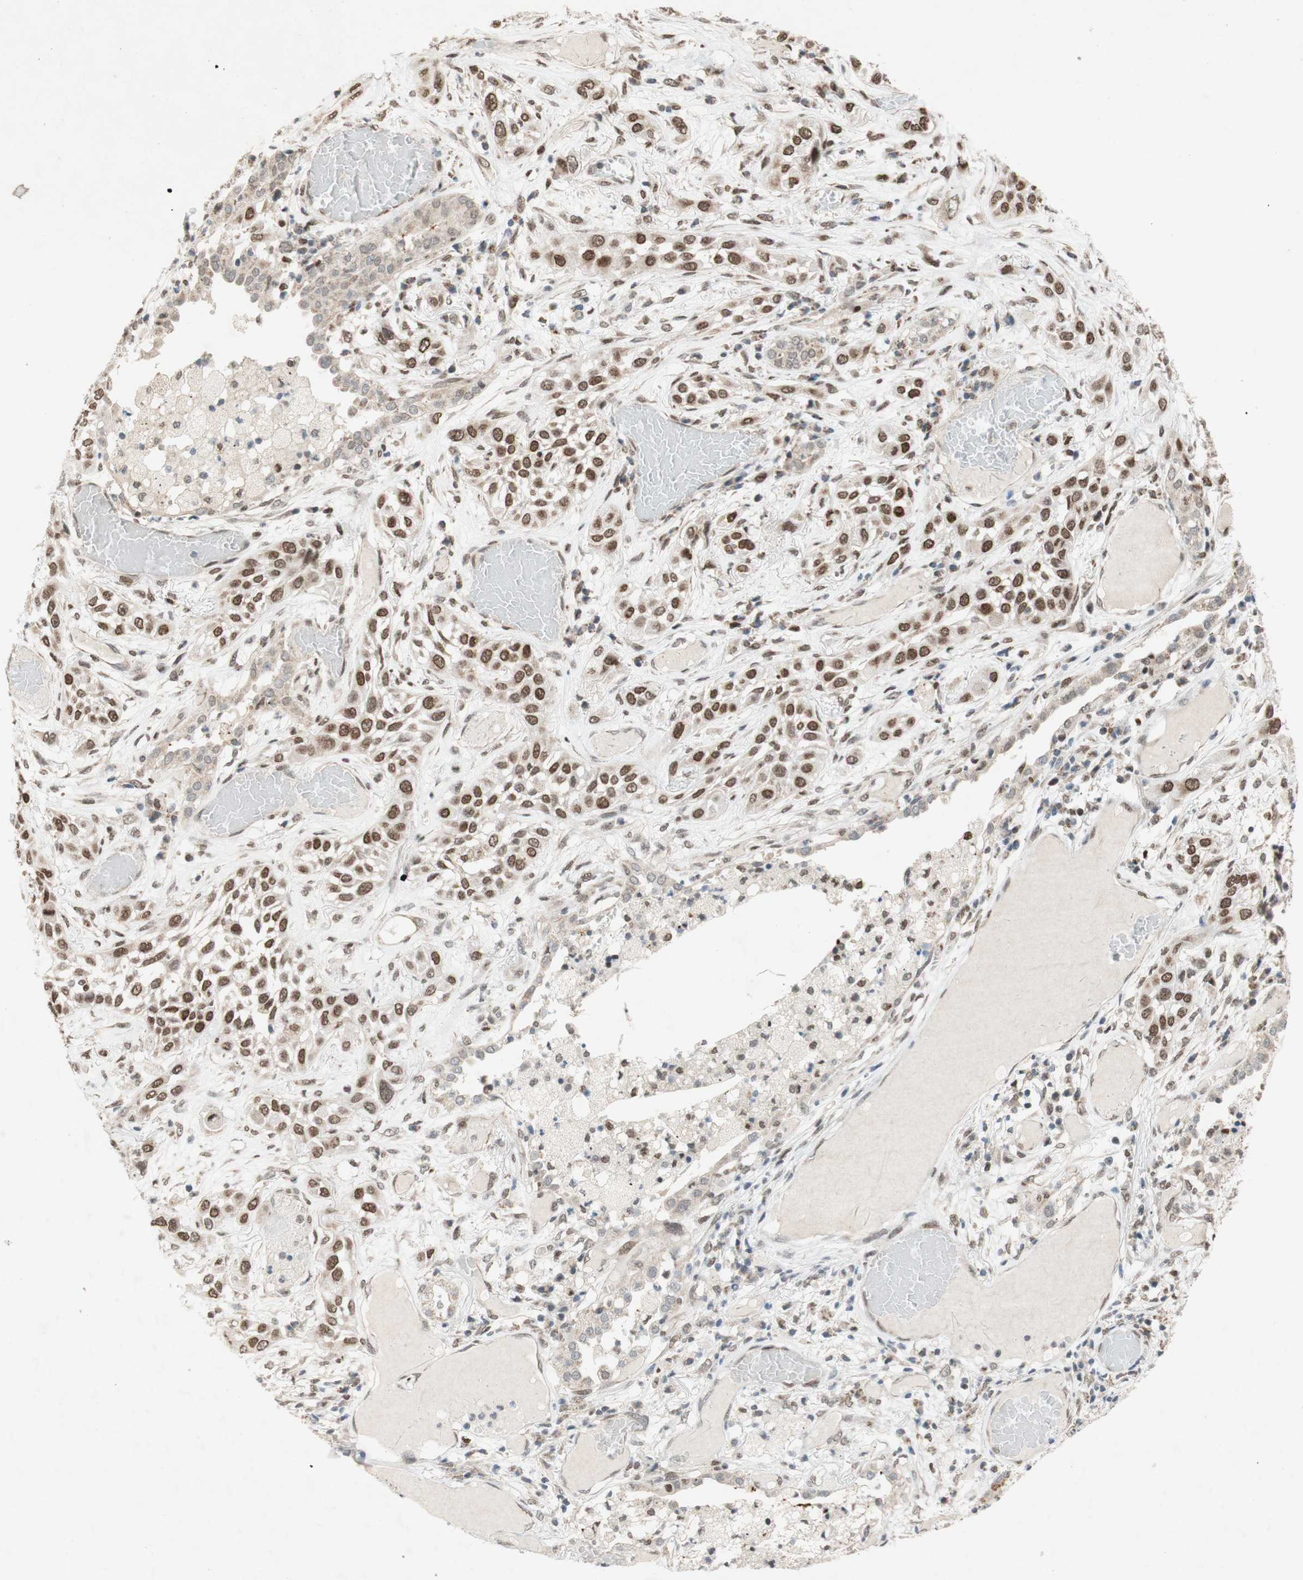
{"staining": {"intensity": "strong", "quantity": "25%-75%", "location": "nuclear"}, "tissue": "lung cancer", "cell_type": "Tumor cells", "image_type": "cancer", "snomed": [{"axis": "morphology", "description": "Squamous cell carcinoma, NOS"}, {"axis": "topography", "description": "Lung"}], "caption": "Lung squamous cell carcinoma stained with DAB (3,3'-diaminobenzidine) IHC shows high levels of strong nuclear expression in about 25%-75% of tumor cells. (DAB IHC with brightfield microscopy, high magnification).", "gene": "DNMT3A", "patient": {"sex": "male", "age": 71}}